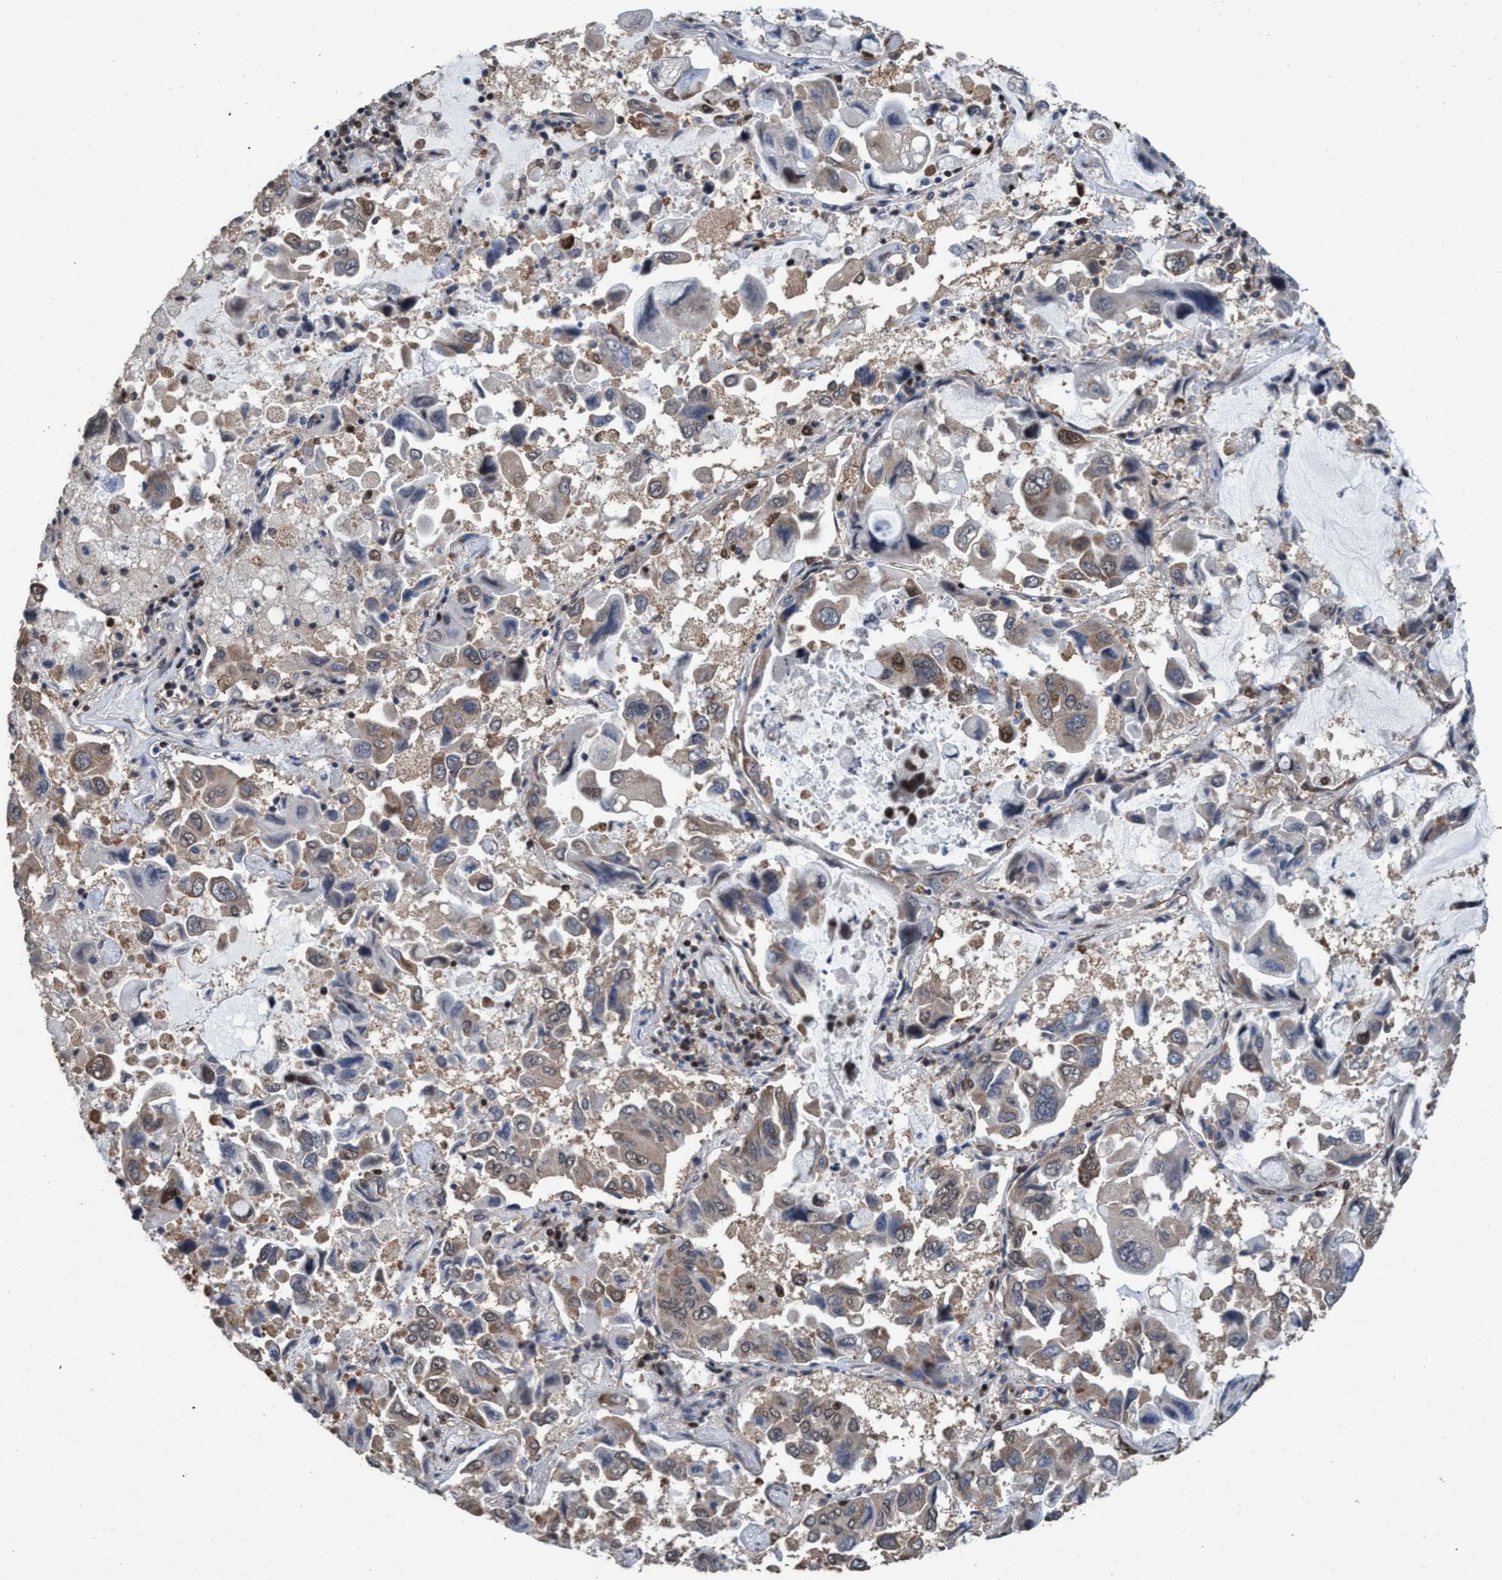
{"staining": {"intensity": "weak", "quantity": "<25%", "location": "cytoplasmic/membranous,nuclear"}, "tissue": "lung cancer", "cell_type": "Tumor cells", "image_type": "cancer", "snomed": [{"axis": "morphology", "description": "Adenocarcinoma, NOS"}, {"axis": "topography", "description": "Lung"}], "caption": "The image displays no significant expression in tumor cells of lung cancer (adenocarcinoma).", "gene": "METAP2", "patient": {"sex": "male", "age": 64}}